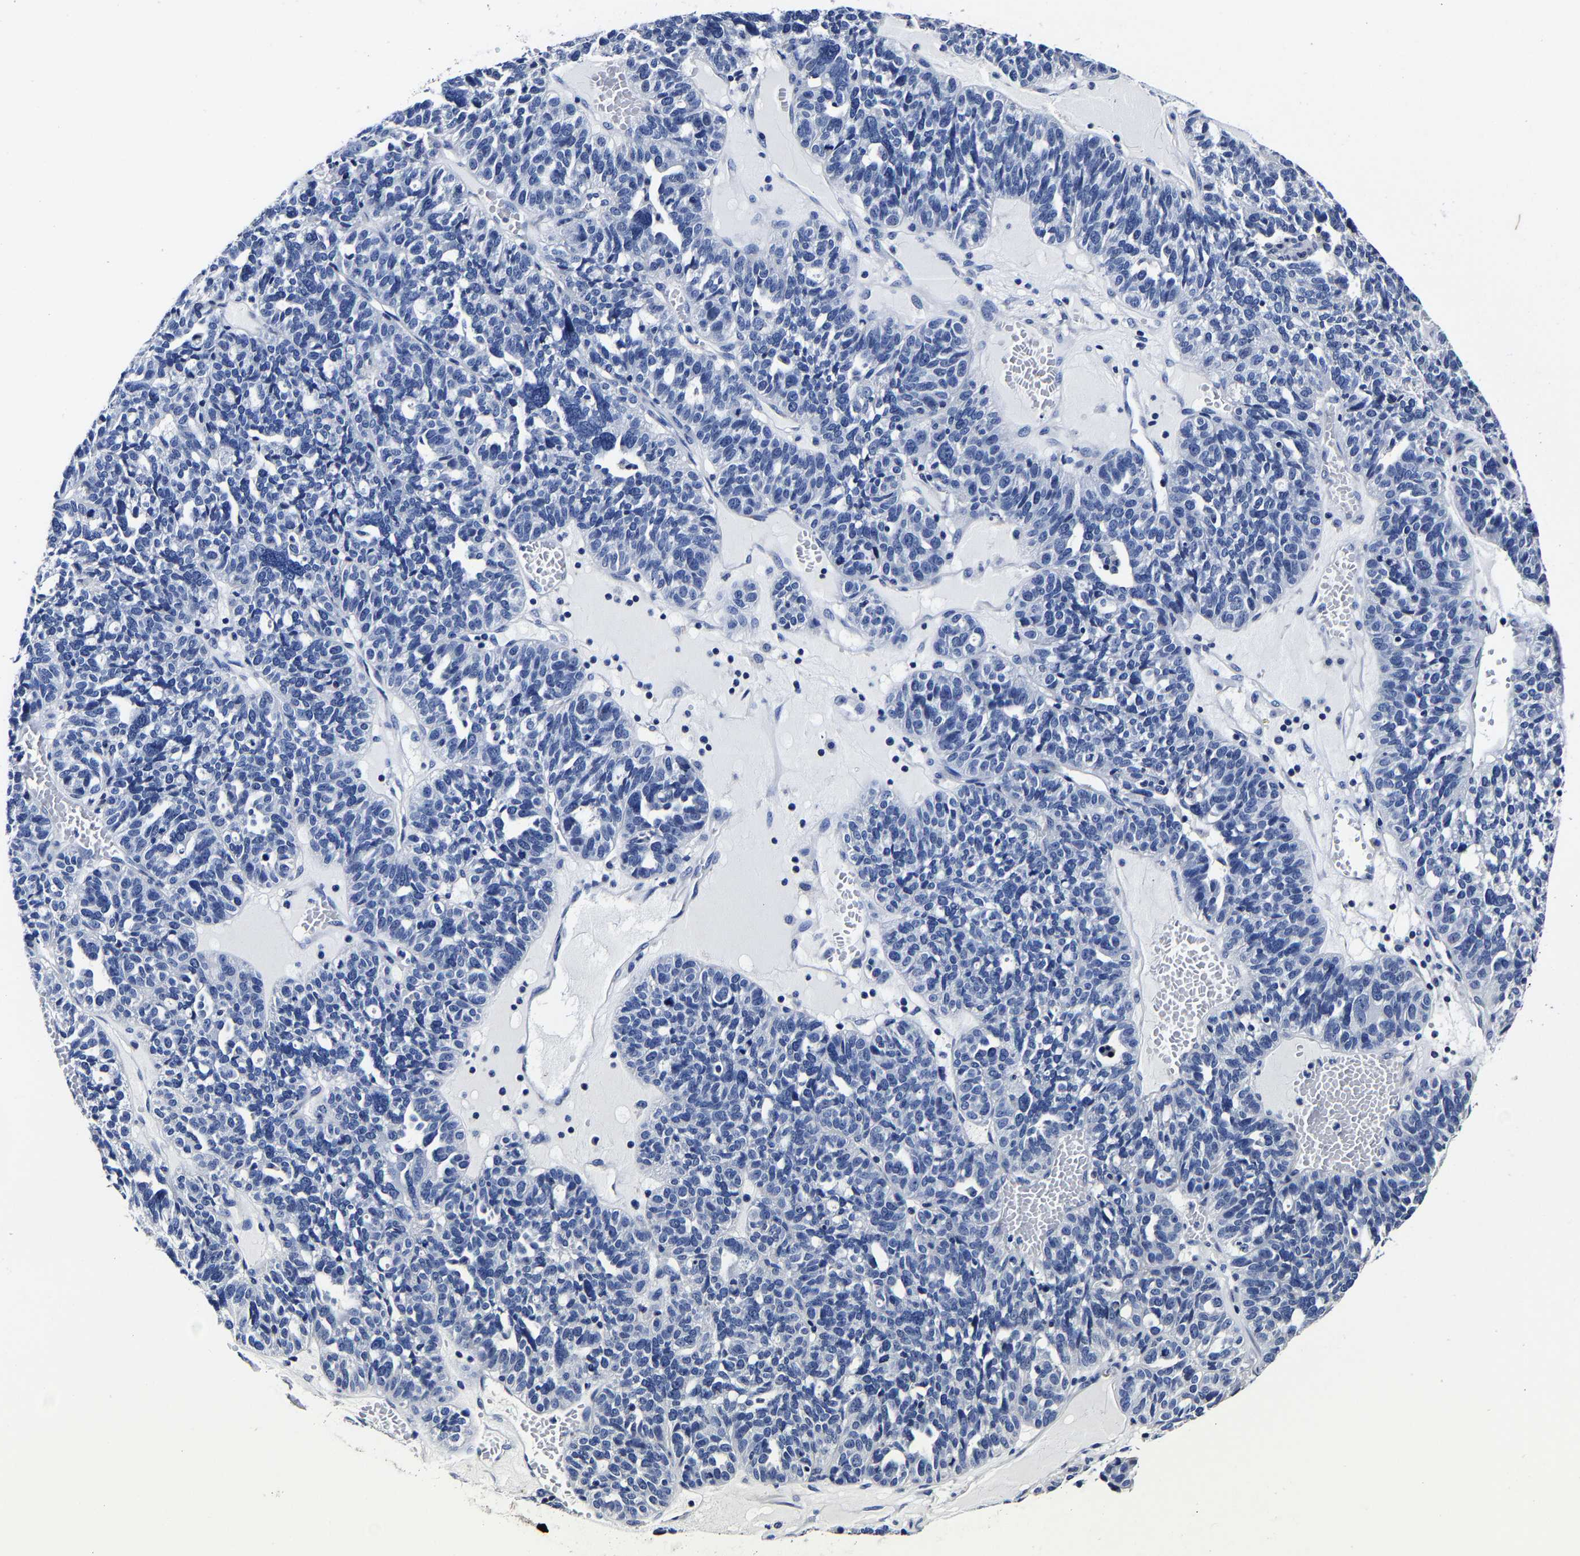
{"staining": {"intensity": "negative", "quantity": "none", "location": "none"}, "tissue": "ovarian cancer", "cell_type": "Tumor cells", "image_type": "cancer", "snomed": [{"axis": "morphology", "description": "Cystadenocarcinoma, serous, NOS"}, {"axis": "topography", "description": "Ovary"}], "caption": "Protein analysis of ovarian serous cystadenocarcinoma displays no significant positivity in tumor cells.", "gene": "AKAP4", "patient": {"sex": "female", "age": 59}}